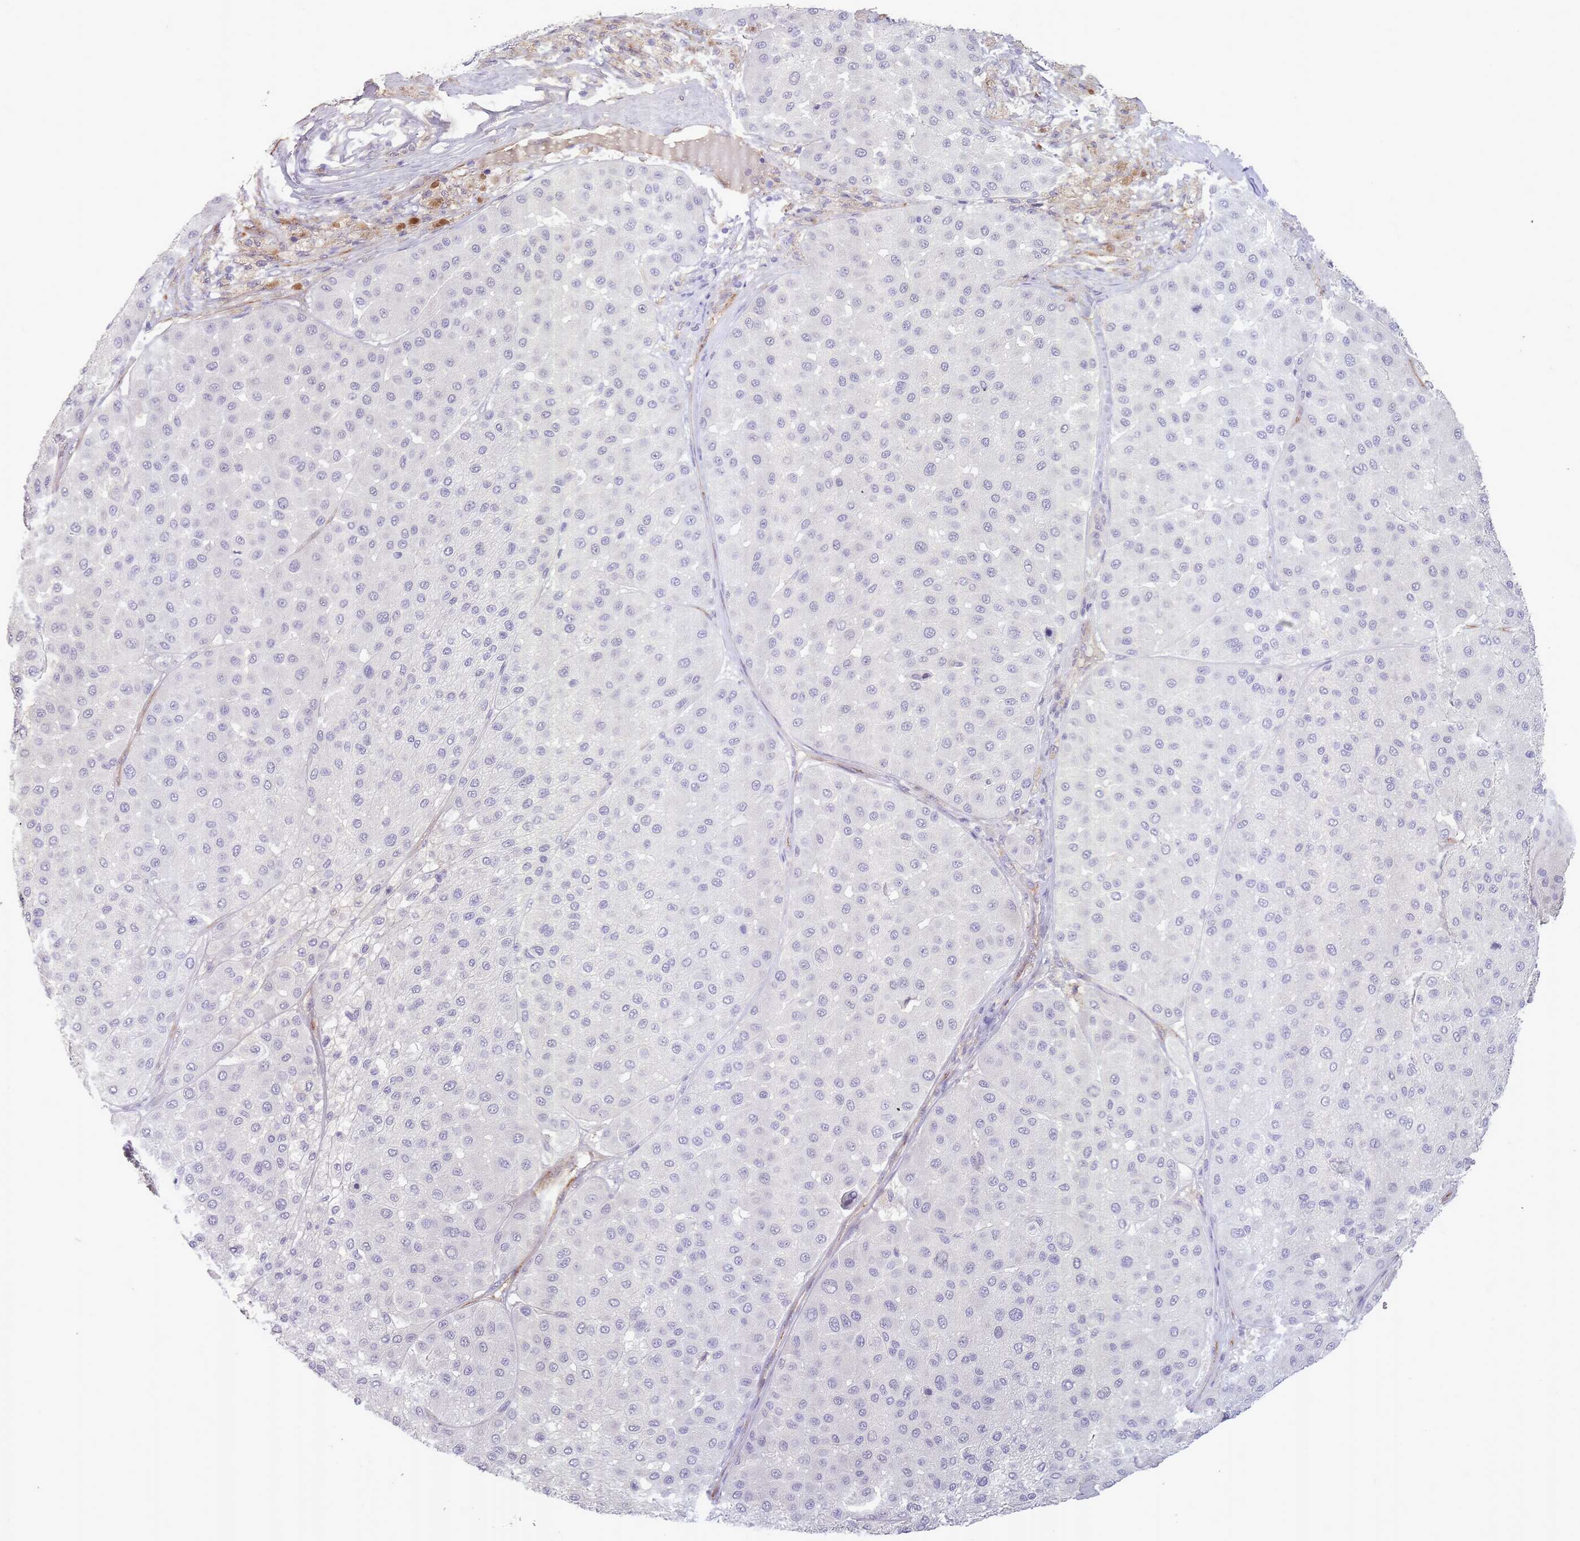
{"staining": {"intensity": "negative", "quantity": "none", "location": "none"}, "tissue": "melanoma", "cell_type": "Tumor cells", "image_type": "cancer", "snomed": [{"axis": "morphology", "description": "Malignant melanoma, Metastatic site"}, {"axis": "topography", "description": "Smooth muscle"}], "caption": "An image of melanoma stained for a protein reveals no brown staining in tumor cells.", "gene": "SLC8A2", "patient": {"sex": "male", "age": 41}}